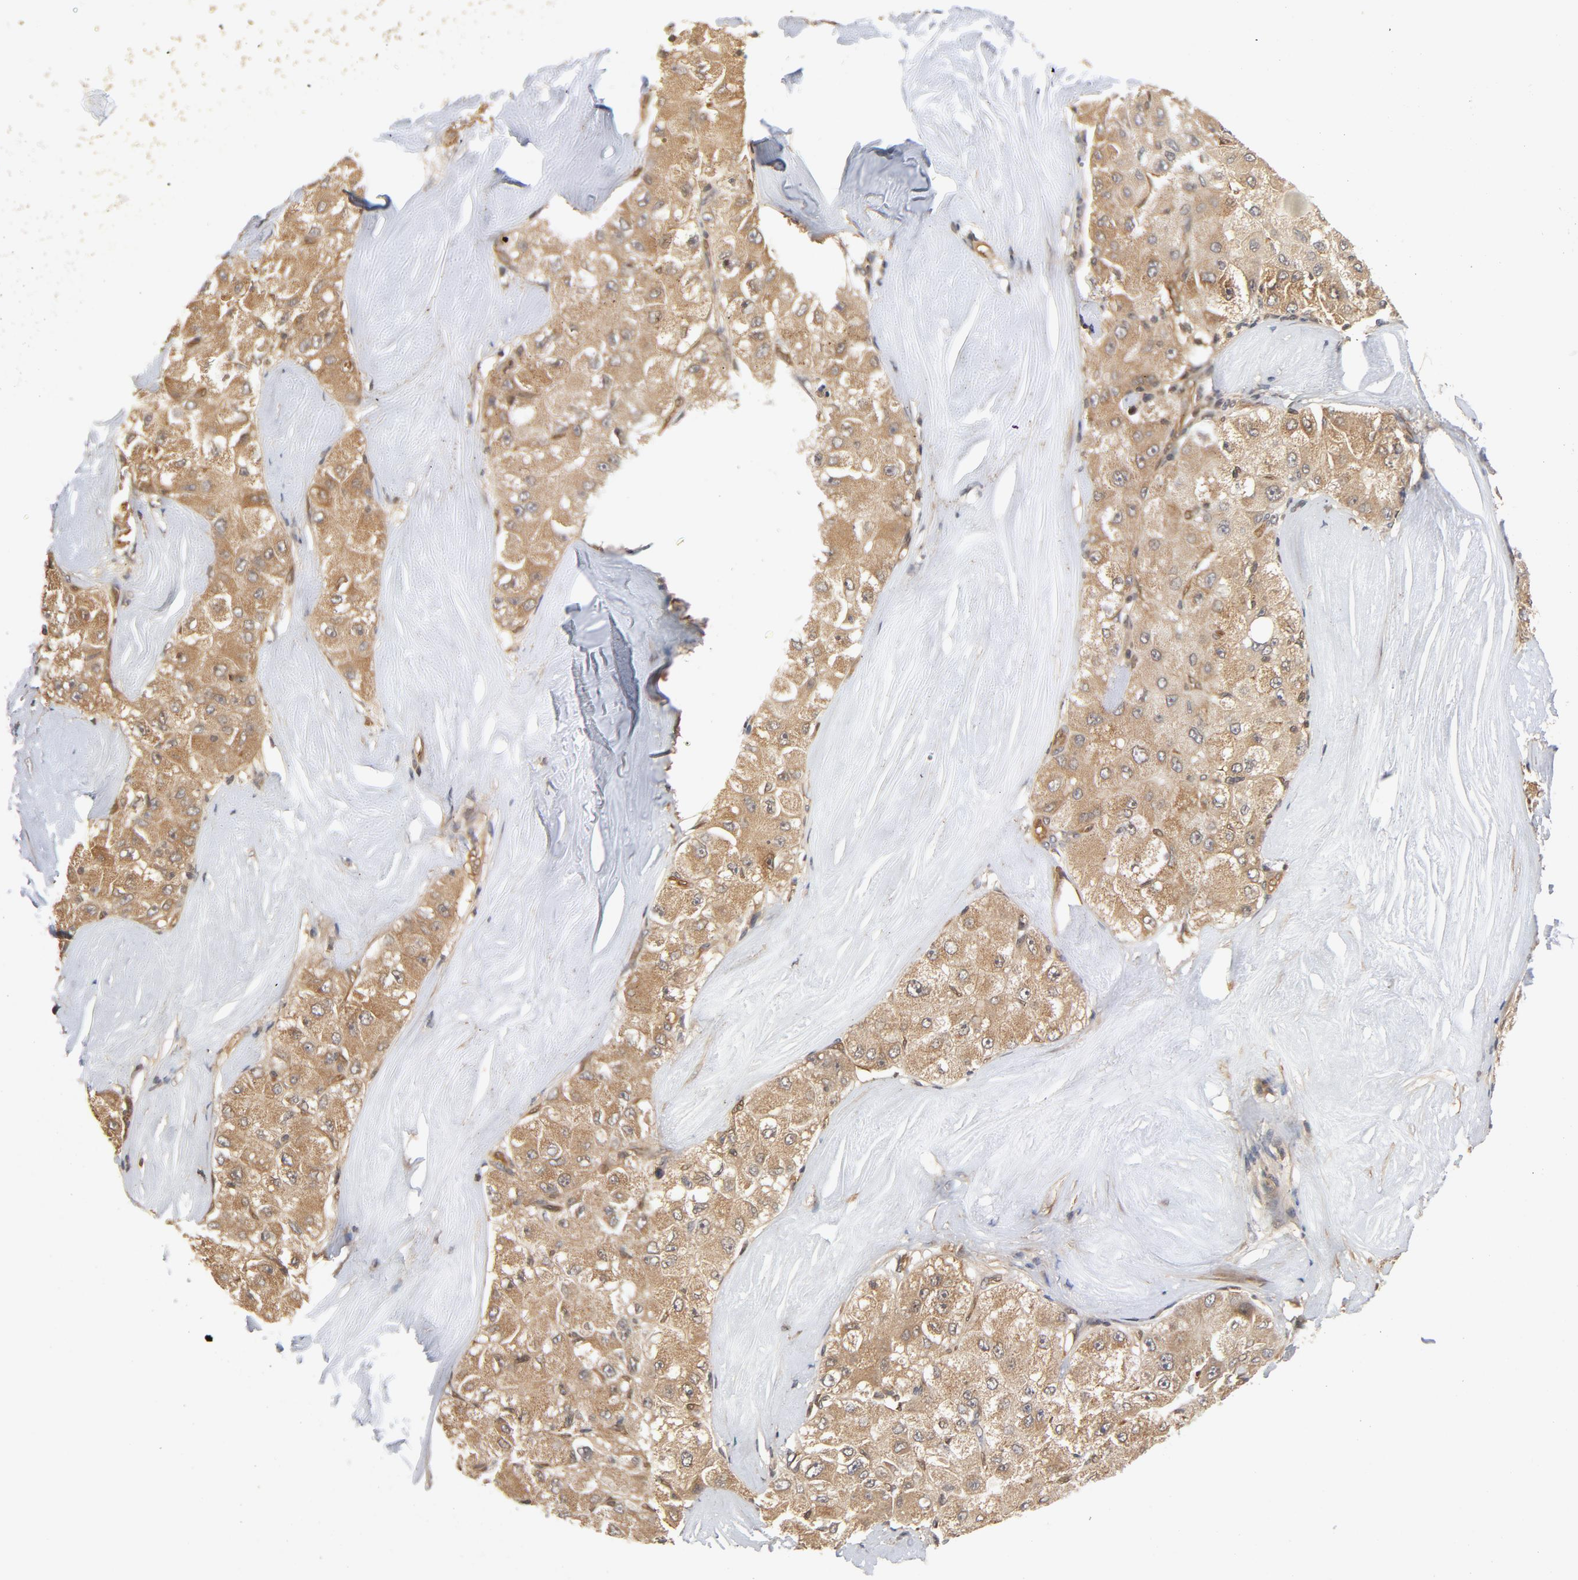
{"staining": {"intensity": "moderate", "quantity": ">75%", "location": "cytoplasmic/membranous"}, "tissue": "liver cancer", "cell_type": "Tumor cells", "image_type": "cancer", "snomed": [{"axis": "morphology", "description": "Carcinoma, Hepatocellular, NOS"}, {"axis": "topography", "description": "Liver"}], "caption": "The histopathology image shows staining of liver cancer (hepatocellular carcinoma), revealing moderate cytoplasmic/membranous protein expression (brown color) within tumor cells.", "gene": "CDC37", "patient": {"sex": "male", "age": 80}}